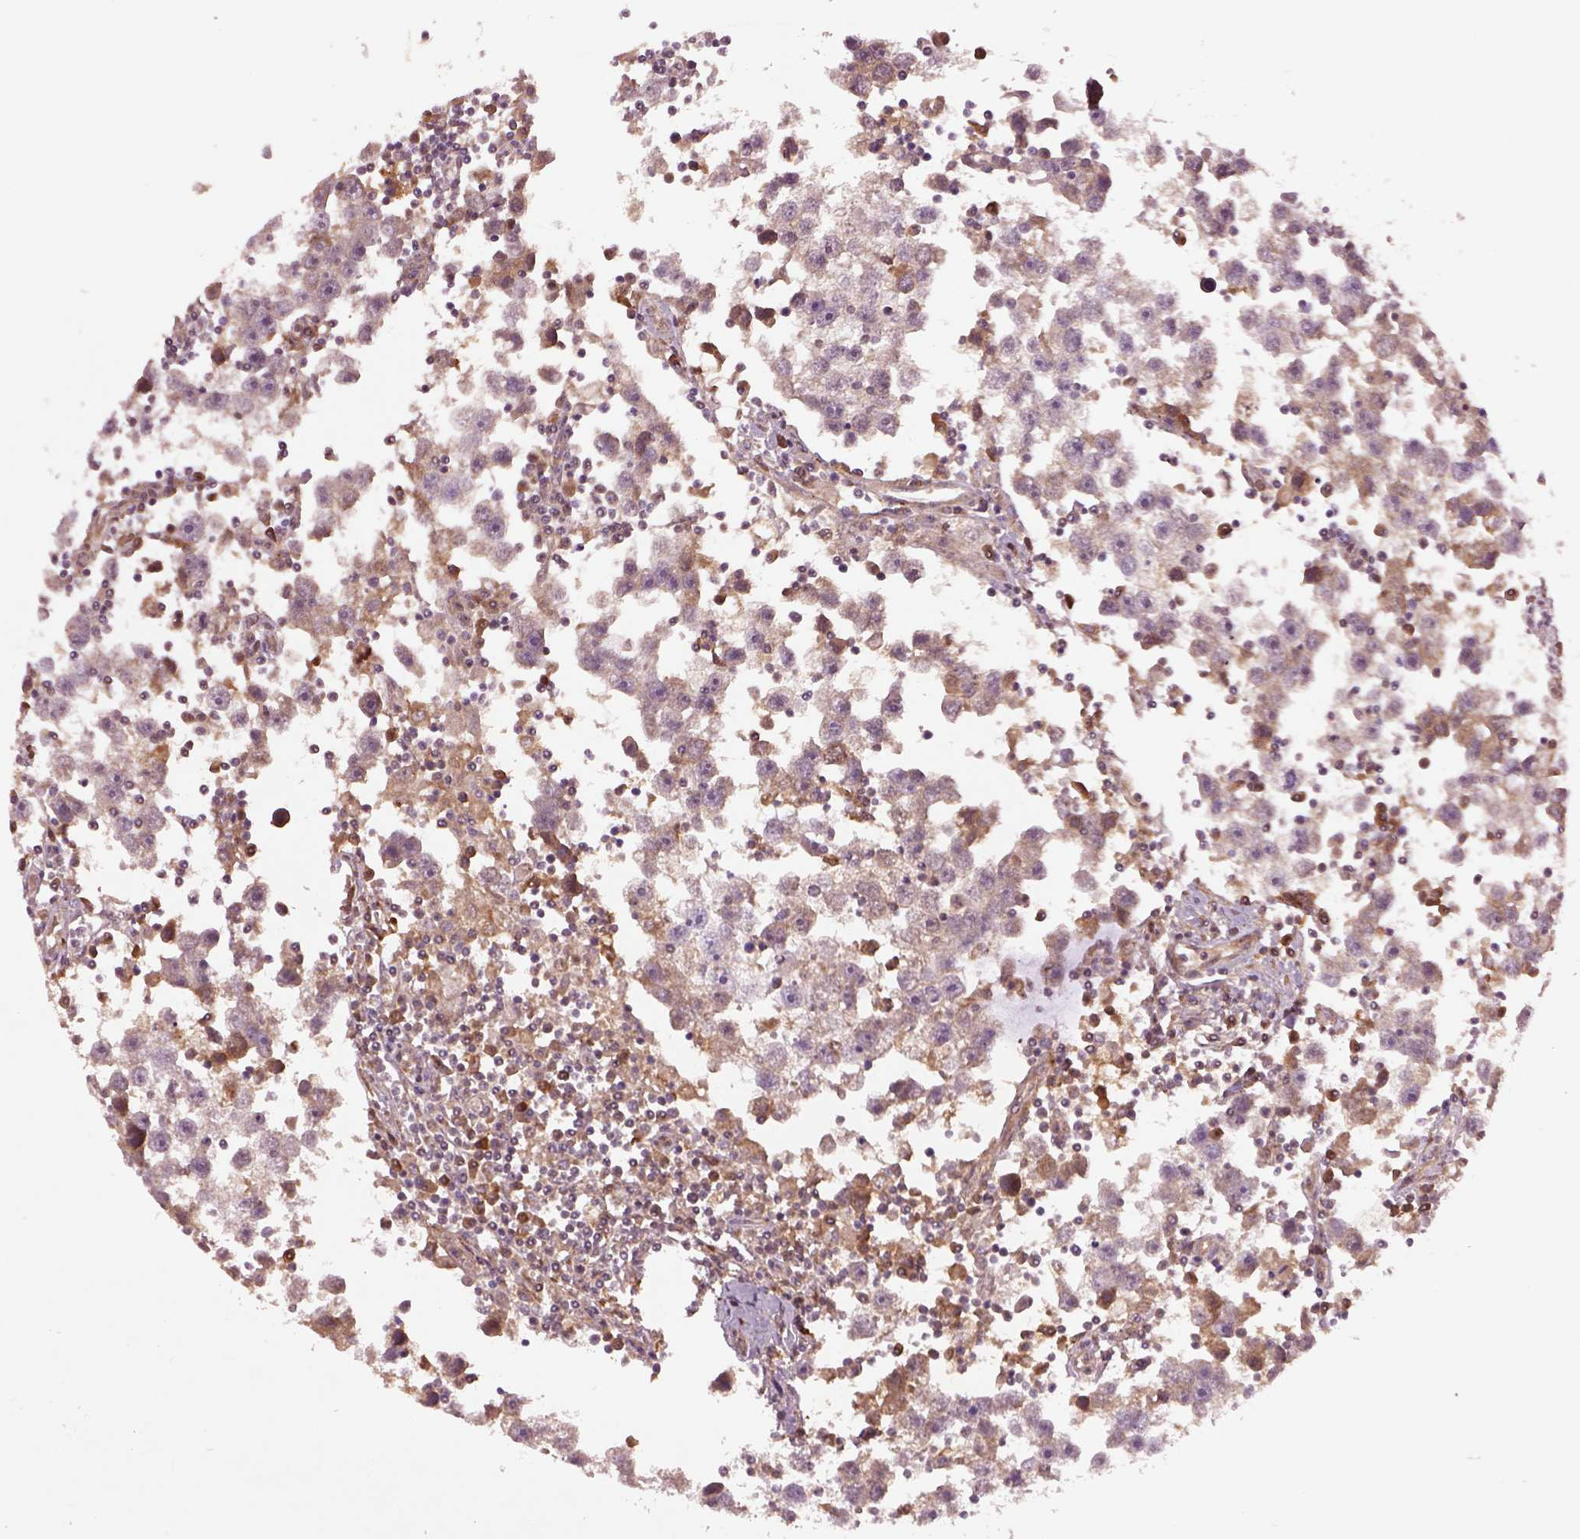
{"staining": {"intensity": "moderate", "quantity": "<25%", "location": "cytoplasmic/membranous"}, "tissue": "testis cancer", "cell_type": "Tumor cells", "image_type": "cancer", "snomed": [{"axis": "morphology", "description": "Seminoma, NOS"}, {"axis": "topography", "description": "Testis"}], "caption": "Human testis cancer (seminoma) stained with a protein marker demonstrates moderate staining in tumor cells.", "gene": "MDP1", "patient": {"sex": "male", "age": 30}}